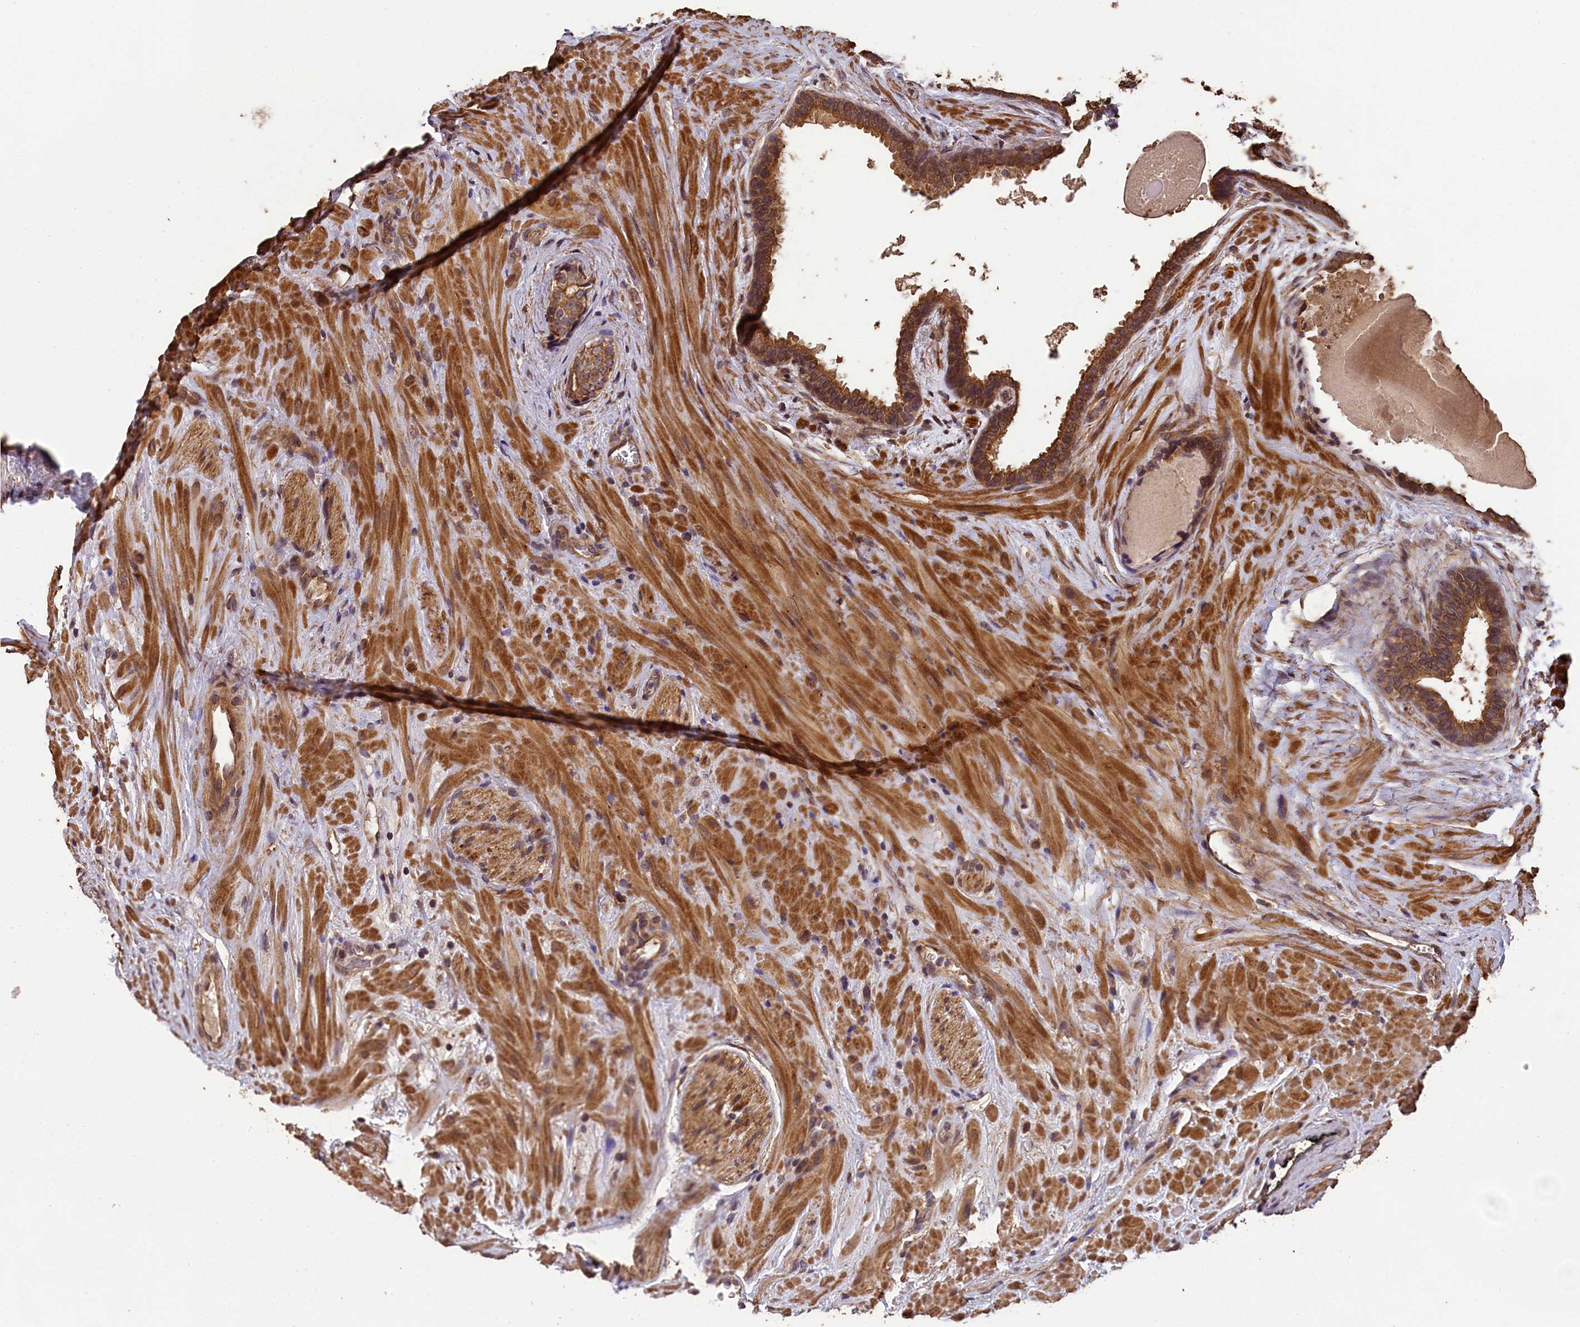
{"staining": {"intensity": "moderate", "quantity": ">75%", "location": "cytoplasmic/membranous"}, "tissue": "prostate cancer", "cell_type": "Tumor cells", "image_type": "cancer", "snomed": [{"axis": "morphology", "description": "Adenocarcinoma, High grade"}, {"axis": "topography", "description": "Prostate"}], "caption": "Immunohistochemical staining of prostate cancer (high-grade adenocarcinoma) reveals medium levels of moderate cytoplasmic/membranous protein staining in about >75% of tumor cells. (Brightfield microscopy of DAB IHC at high magnification).", "gene": "CHD9", "patient": {"sex": "male", "age": 56}}